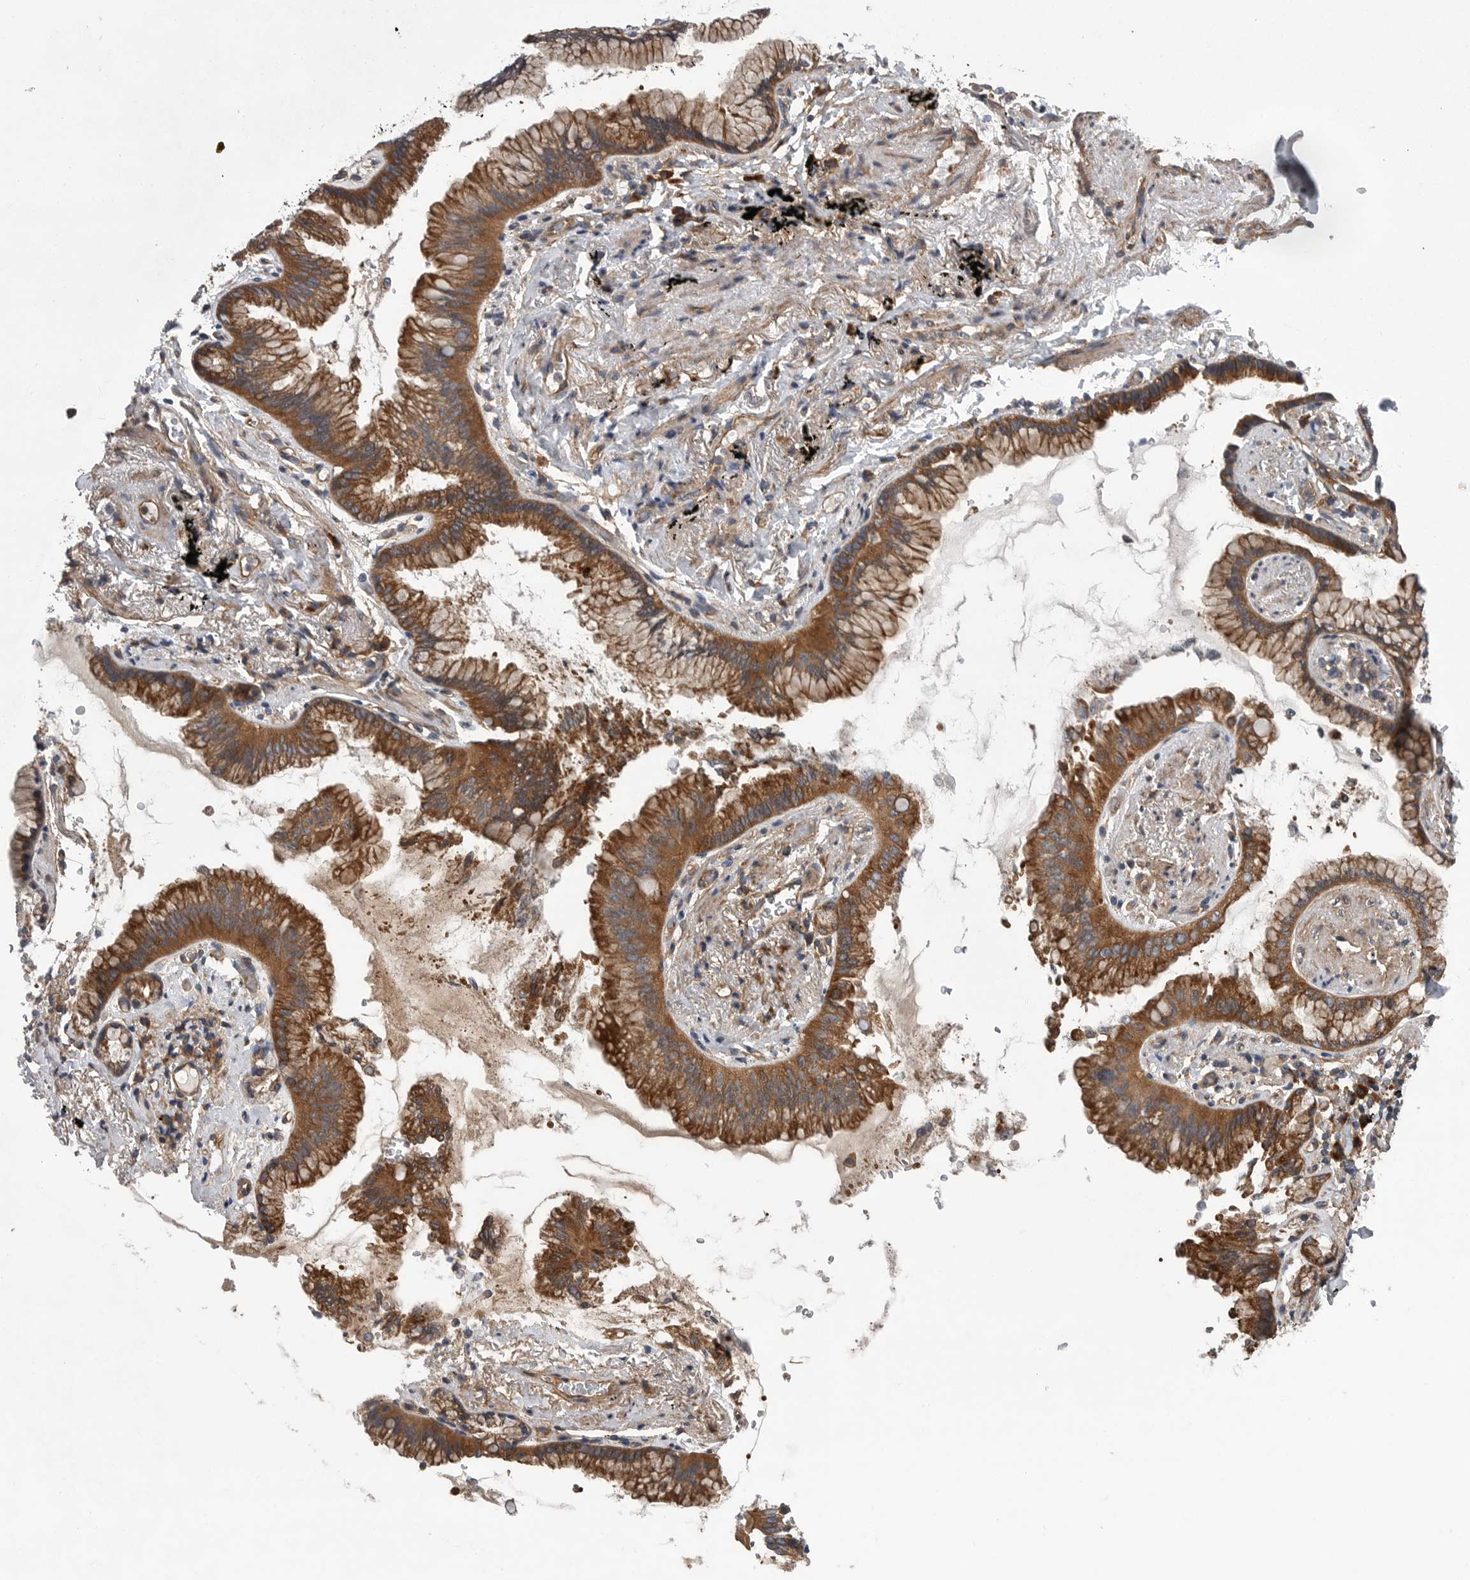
{"staining": {"intensity": "moderate", "quantity": ">75%", "location": "cytoplasmic/membranous"}, "tissue": "lung cancer", "cell_type": "Tumor cells", "image_type": "cancer", "snomed": [{"axis": "morphology", "description": "Adenocarcinoma, NOS"}, {"axis": "topography", "description": "Lung"}], "caption": "A brown stain labels moderate cytoplasmic/membranous staining of a protein in human adenocarcinoma (lung) tumor cells.", "gene": "OXR1", "patient": {"sex": "female", "age": 70}}